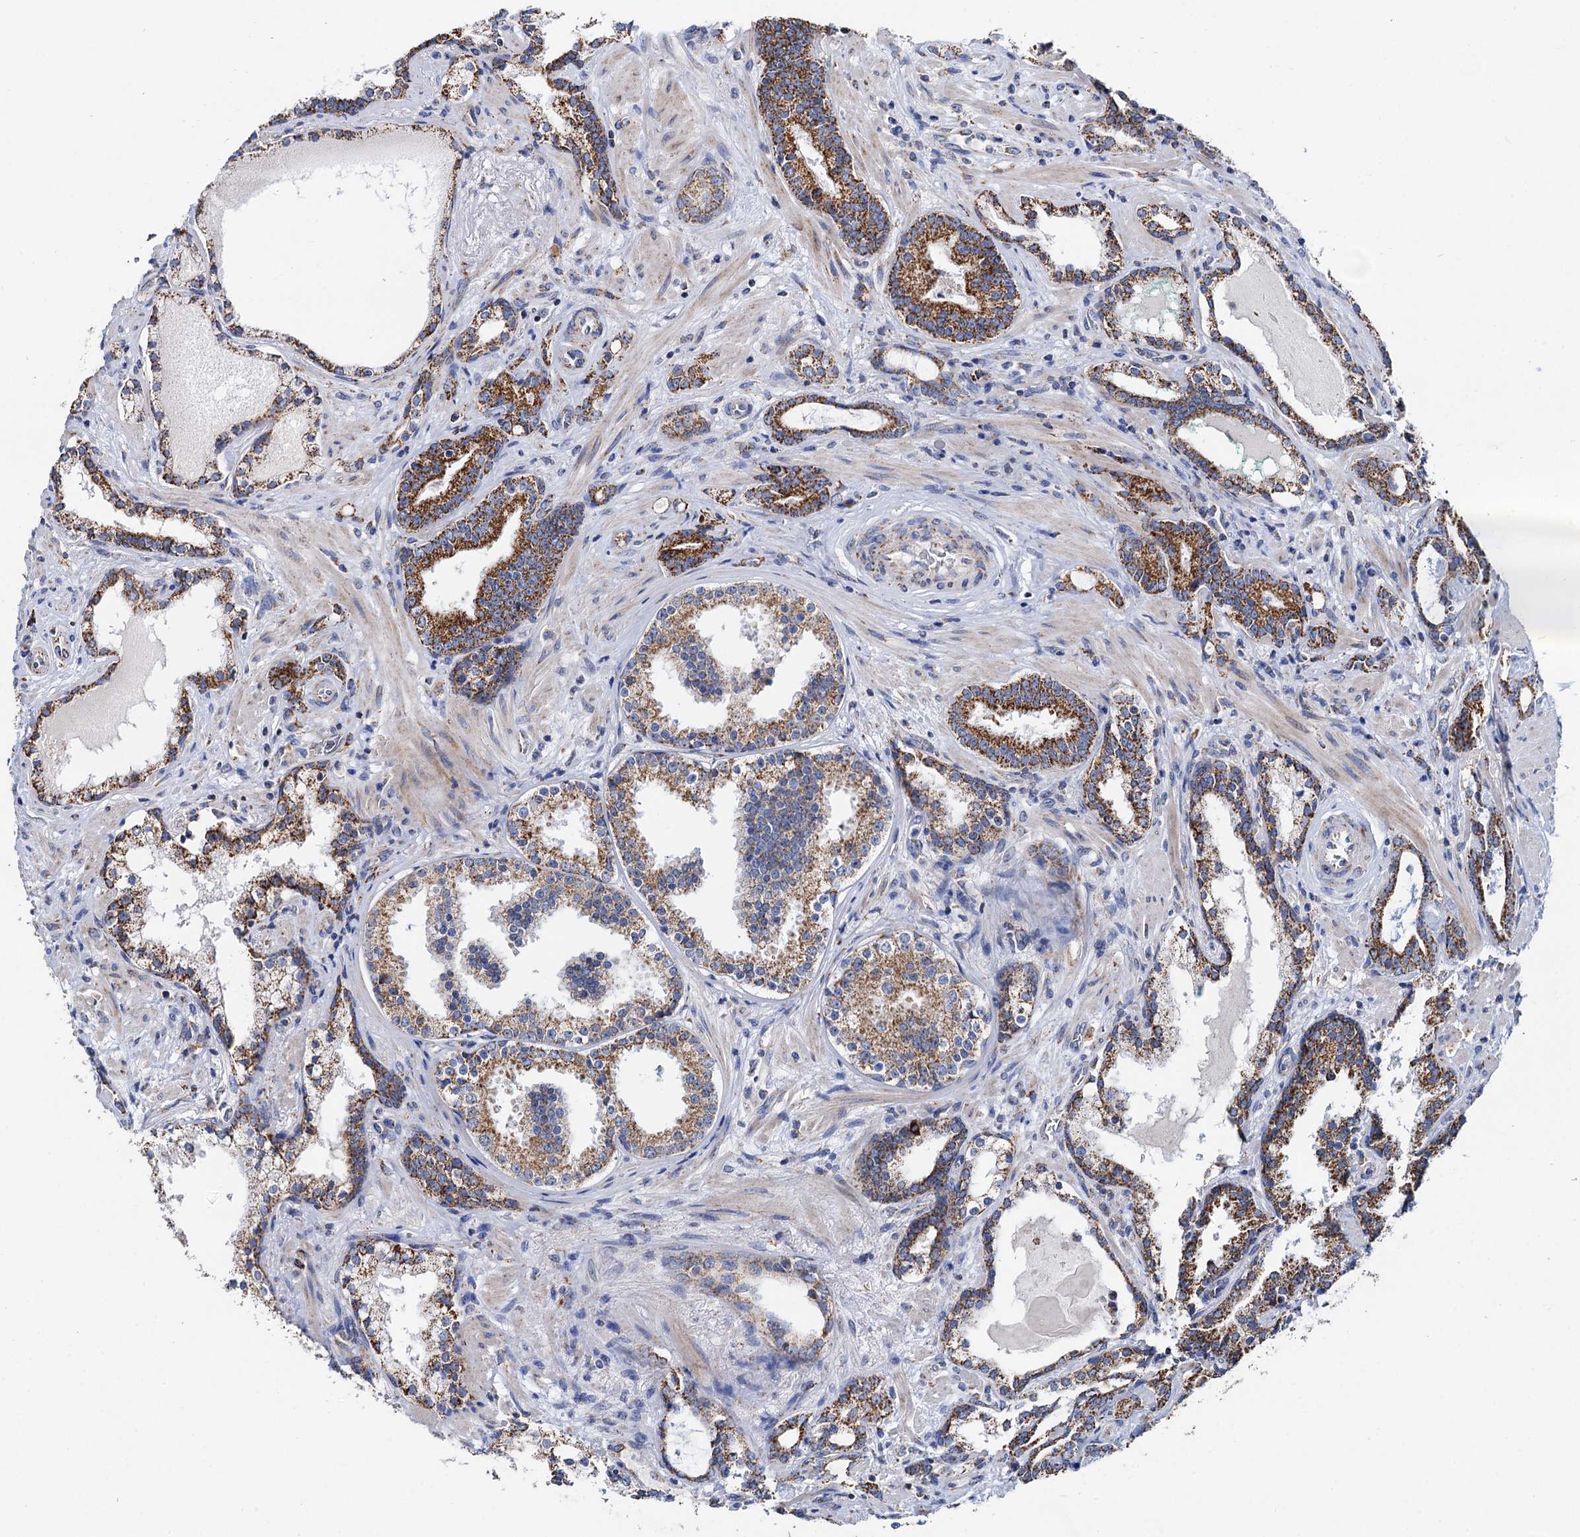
{"staining": {"intensity": "strong", "quantity": ">75%", "location": "cytoplasmic/membranous"}, "tissue": "prostate cancer", "cell_type": "Tumor cells", "image_type": "cancer", "snomed": [{"axis": "morphology", "description": "Adenocarcinoma, High grade"}, {"axis": "topography", "description": "Prostate"}], "caption": "Immunohistochemical staining of human prostate high-grade adenocarcinoma exhibits high levels of strong cytoplasmic/membranous expression in approximately >75% of tumor cells.", "gene": "C2CD3", "patient": {"sex": "male", "age": 58}}